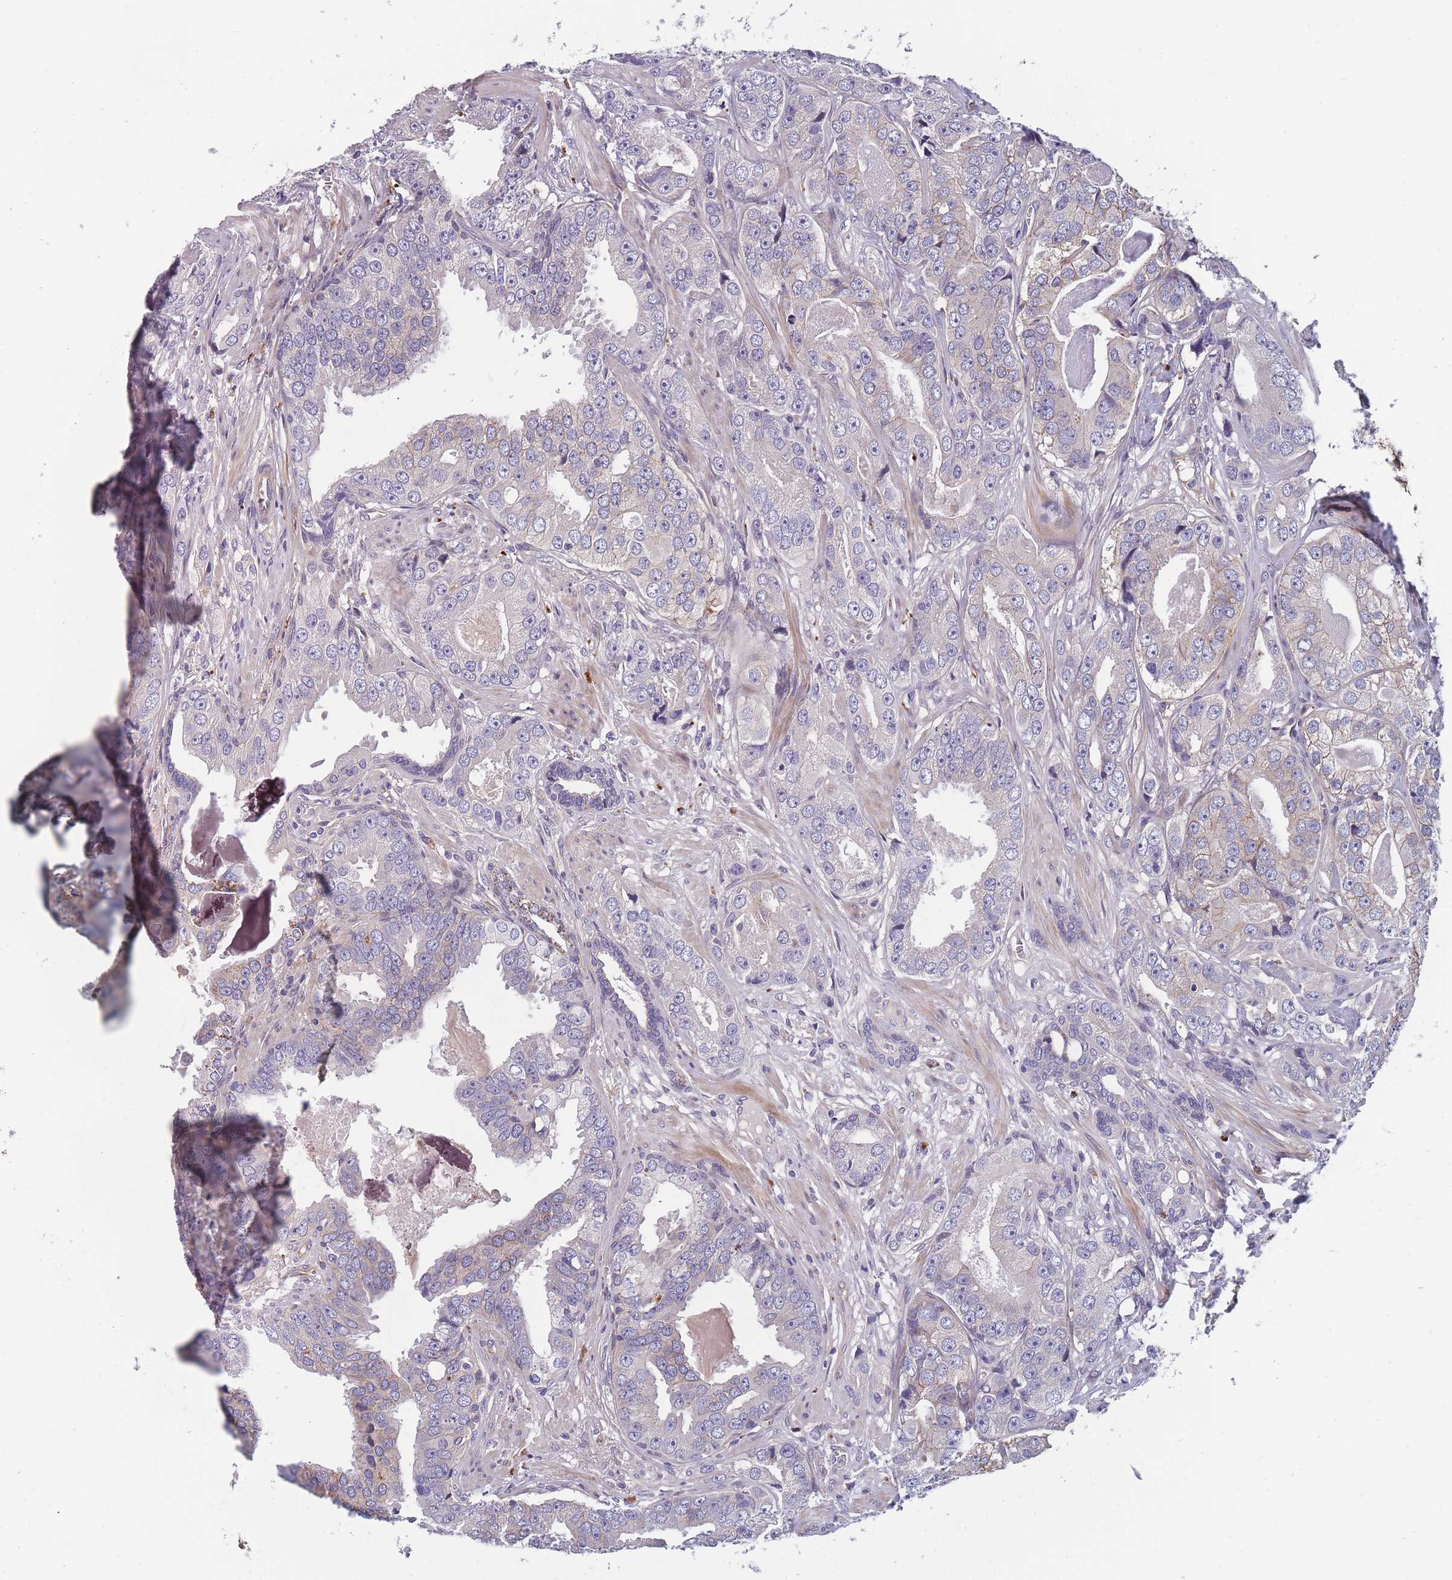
{"staining": {"intensity": "negative", "quantity": "none", "location": "none"}, "tissue": "prostate cancer", "cell_type": "Tumor cells", "image_type": "cancer", "snomed": [{"axis": "morphology", "description": "Adenocarcinoma, High grade"}, {"axis": "topography", "description": "Prostate"}], "caption": "High power microscopy micrograph of an immunohistochemistry photomicrograph of prostate adenocarcinoma (high-grade), revealing no significant positivity in tumor cells.", "gene": "FAM83F", "patient": {"sex": "male", "age": 71}}